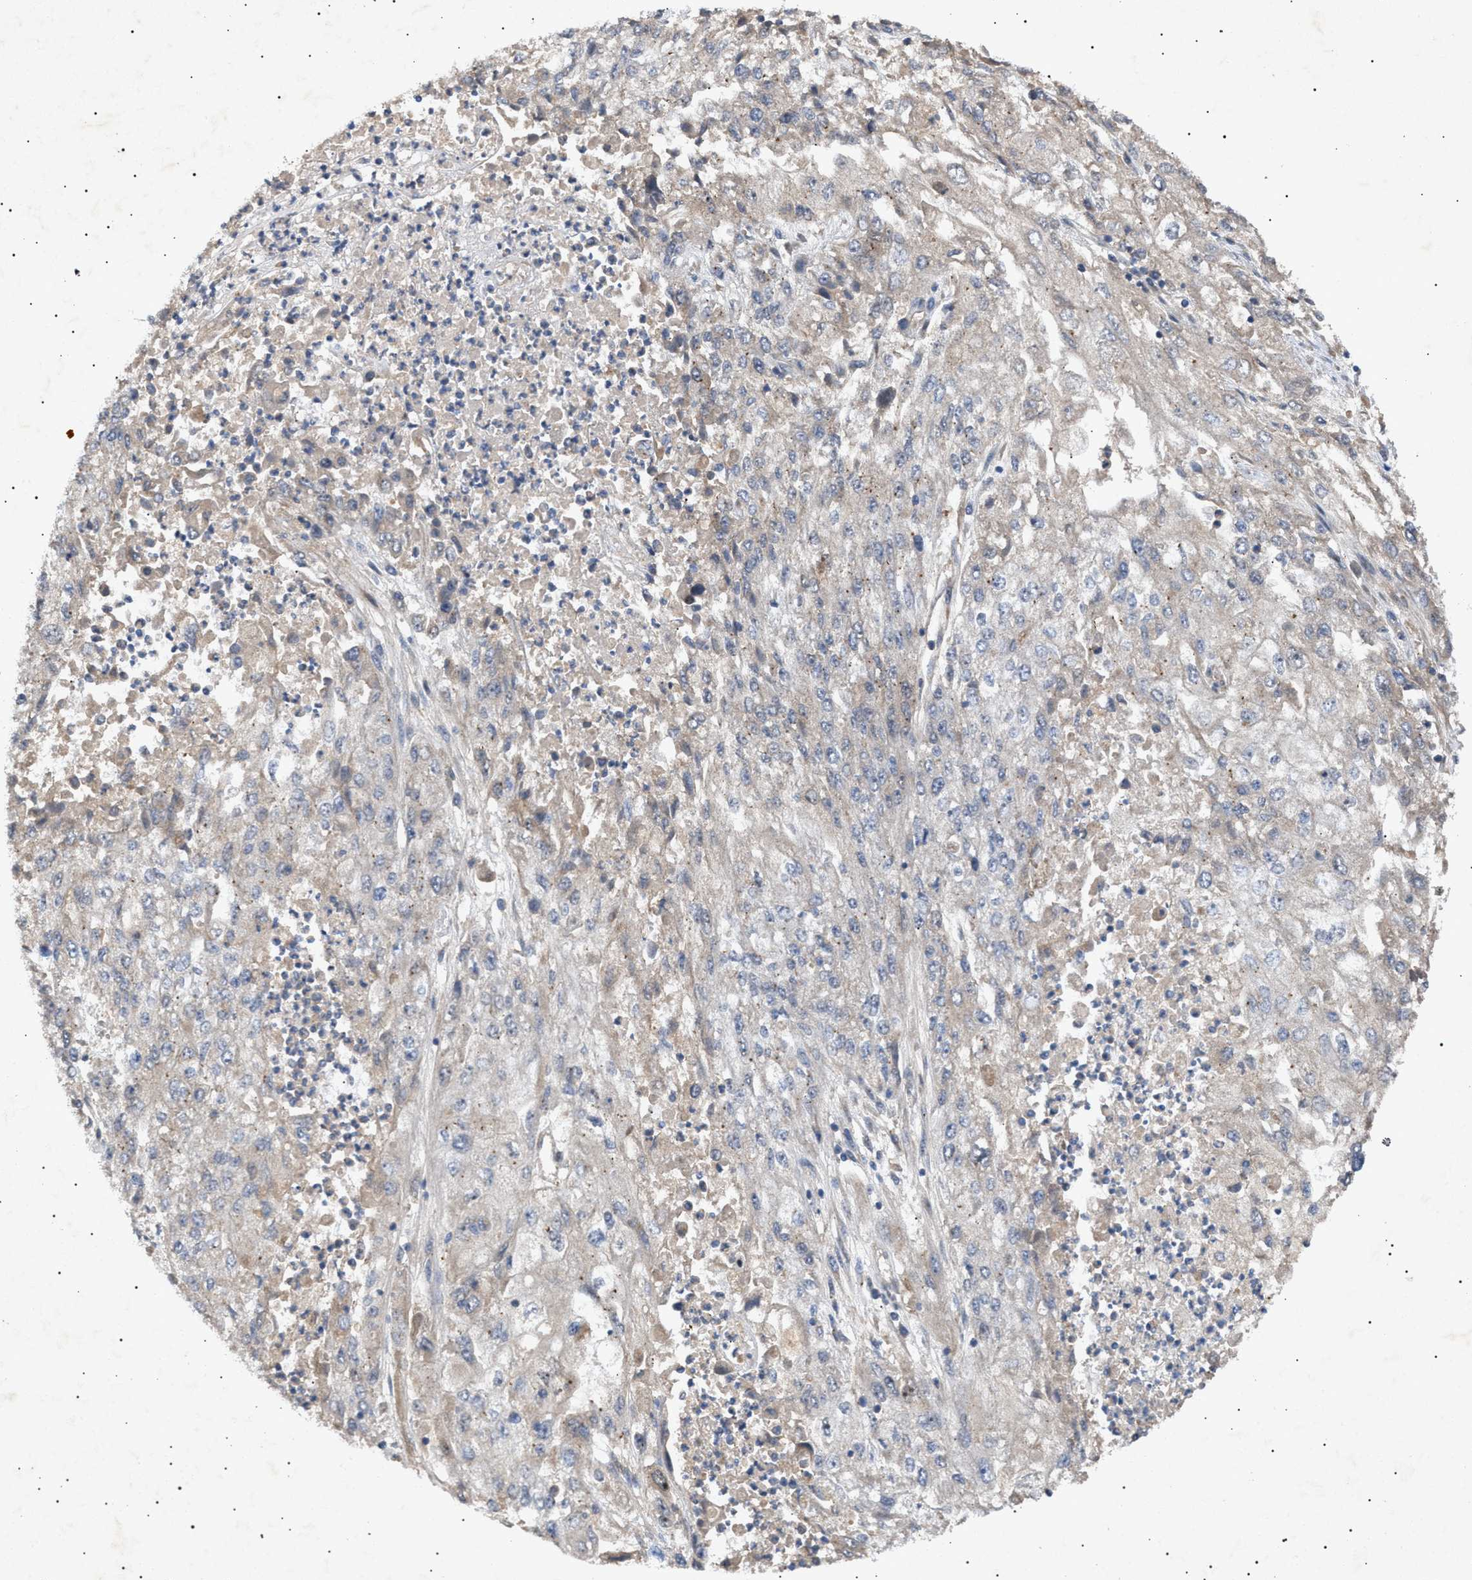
{"staining": {"intensity": "weak", "quantity": "<25%", "location": "cytoplasmic/membranous"}, "tissue": "endometrial cancer", "cell_type": "Tumor cells", "image_type": "cancer", "snomed": [{"axis": "morphology", "description": "Adenocarcinoma, NOS"}, {"axis": "topography", "description": "Endometrium"}], "caption": "Immunohistochemistry photomicrograph of adenocarcinoma (endometrial) stained for a protein (brown), which shows no expression in tumor cells. Nuclei are stained in blue.", "gene": "SIRT5", "patient": {"sex": "female", "age": 49}}